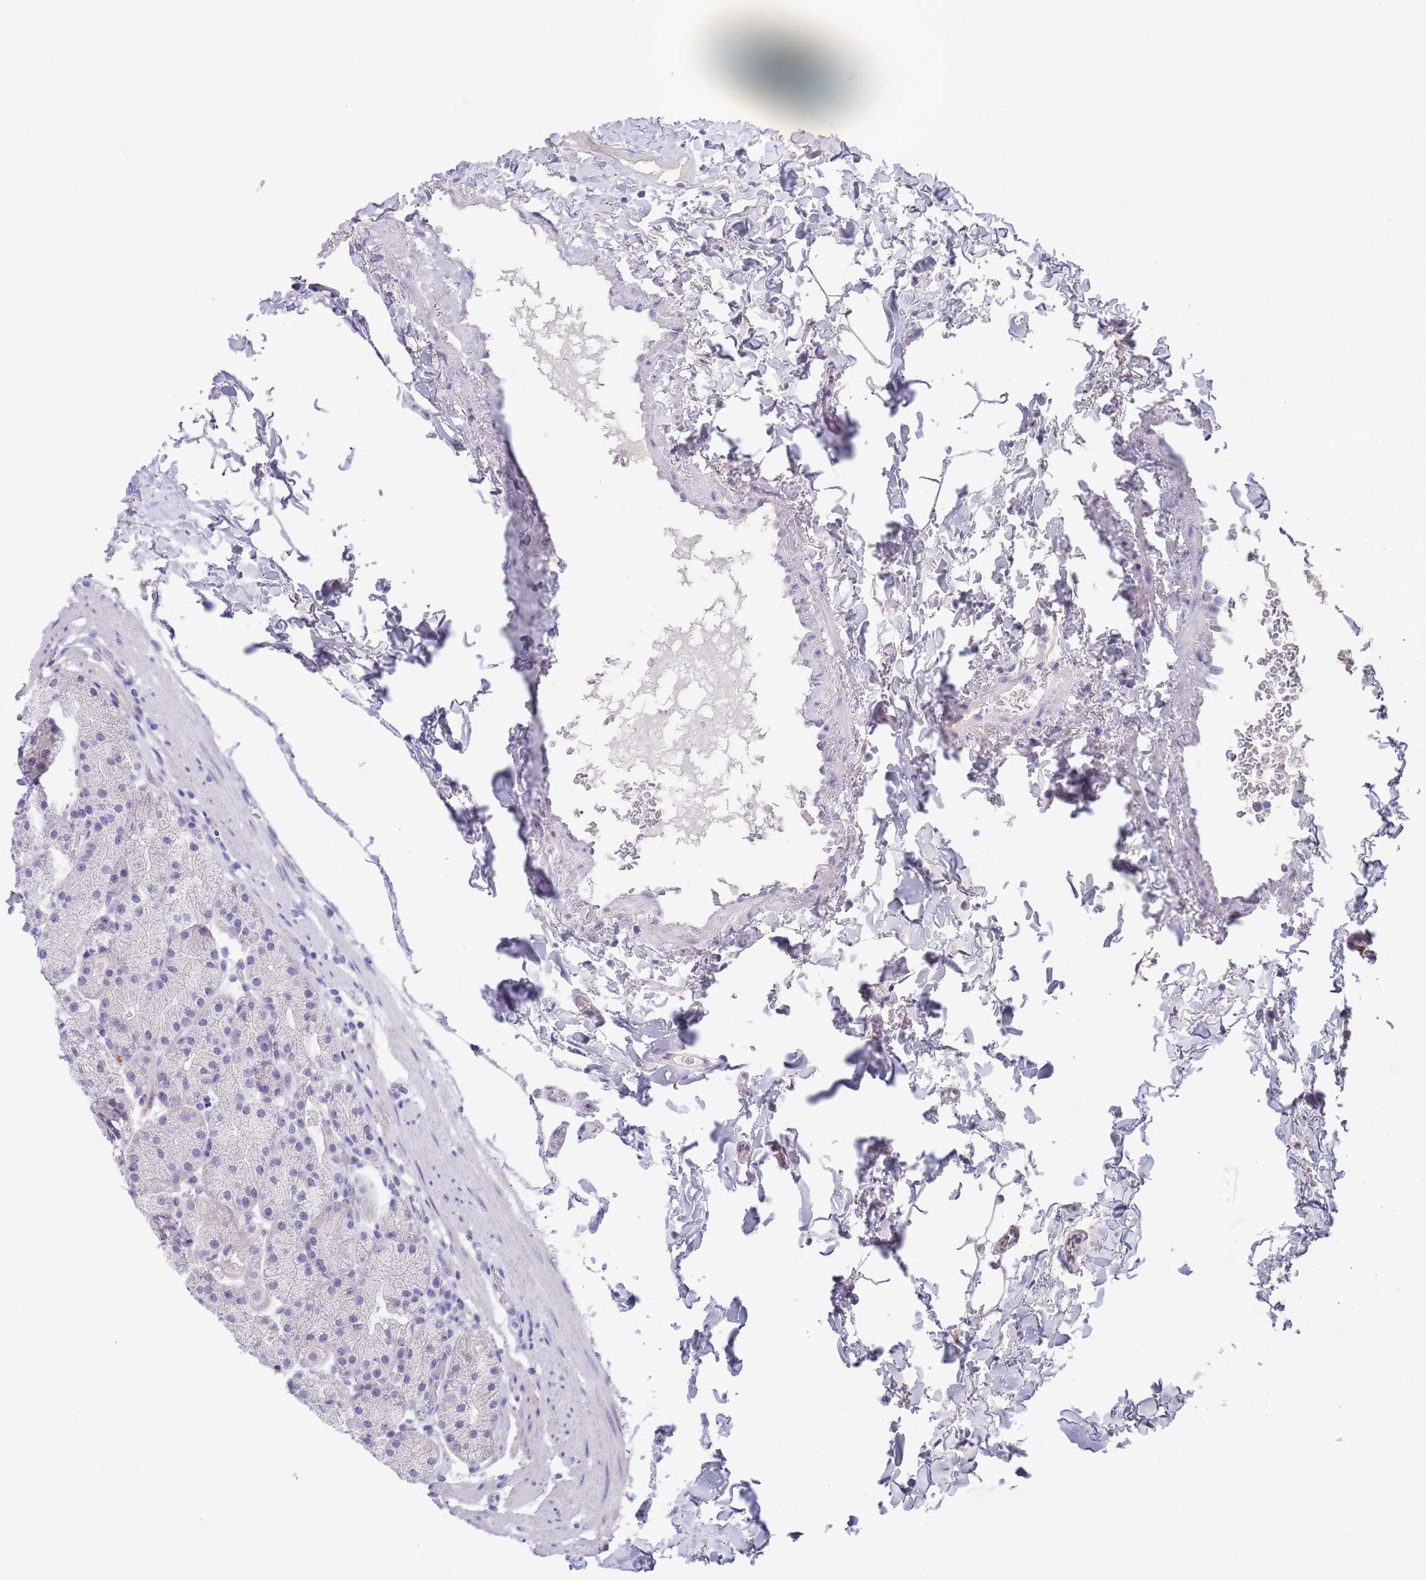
{"staining": {"intensity": "negative", "quantity": "none", "location": "none"}, "tissue": "stomach", "cell_type": "Glandular cells", "image_type": "normal", "snomed": [{"axis": "morphology", "description": "Normal tissue, NOS"}, {"axis": "topography", "description": "Stomach, upper"}, {"axis": "topography", "description": "Stomach, lower"}], "caption": "The micrograph exhibits no significant expression in glandular cells of stomach.", "gene": "RNF169", "patient": {"sex": "male", "age": 67}}